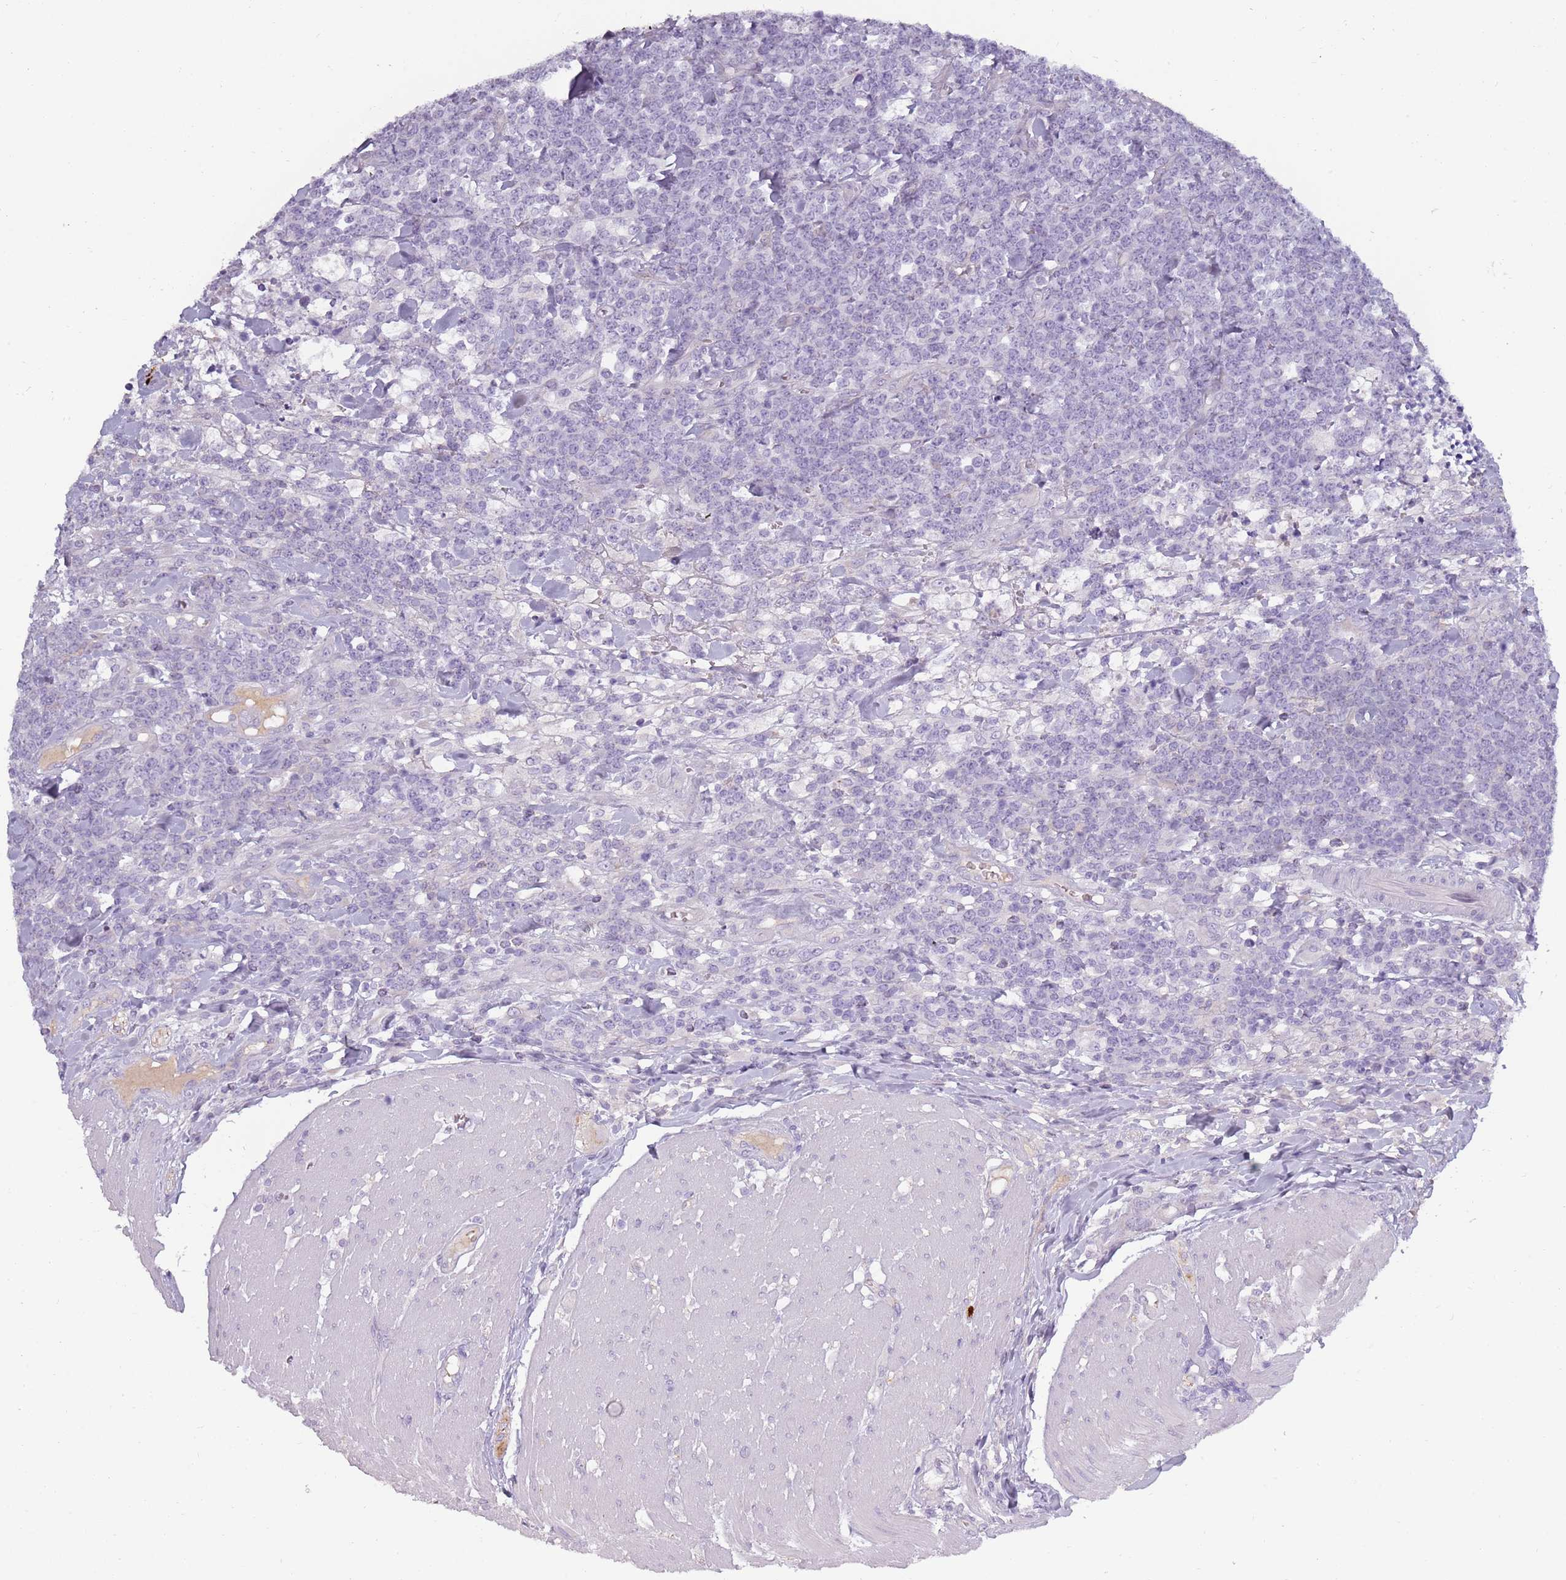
{"staining": {"intensity": "negative", "quantity": "none", "location": "none"}, "tissue": "lymphoma", "cell_type": "Tumor cells", "image_type": "cancer", "snomed": [{"axis": "morphology", "description": "Malignant lymphoma, non-Hodgkin's type, High grade"}, {"axis": "topography", "description": "Small intestine"}], "caption": "High magnification brightfield microscopy of lymphoma stained with DAB (3,3'-diaminobenzidine) (brown) and counterstained with hematoxylin (blue): tumor cells show no significant expression. (Brightfield microscopy of DAB (3,3'-diaminobenzidine) immunohistochemistry at high magnification).", "gene": "TNFRSF6B", "patient": {"sex": "male", "age": 8}}